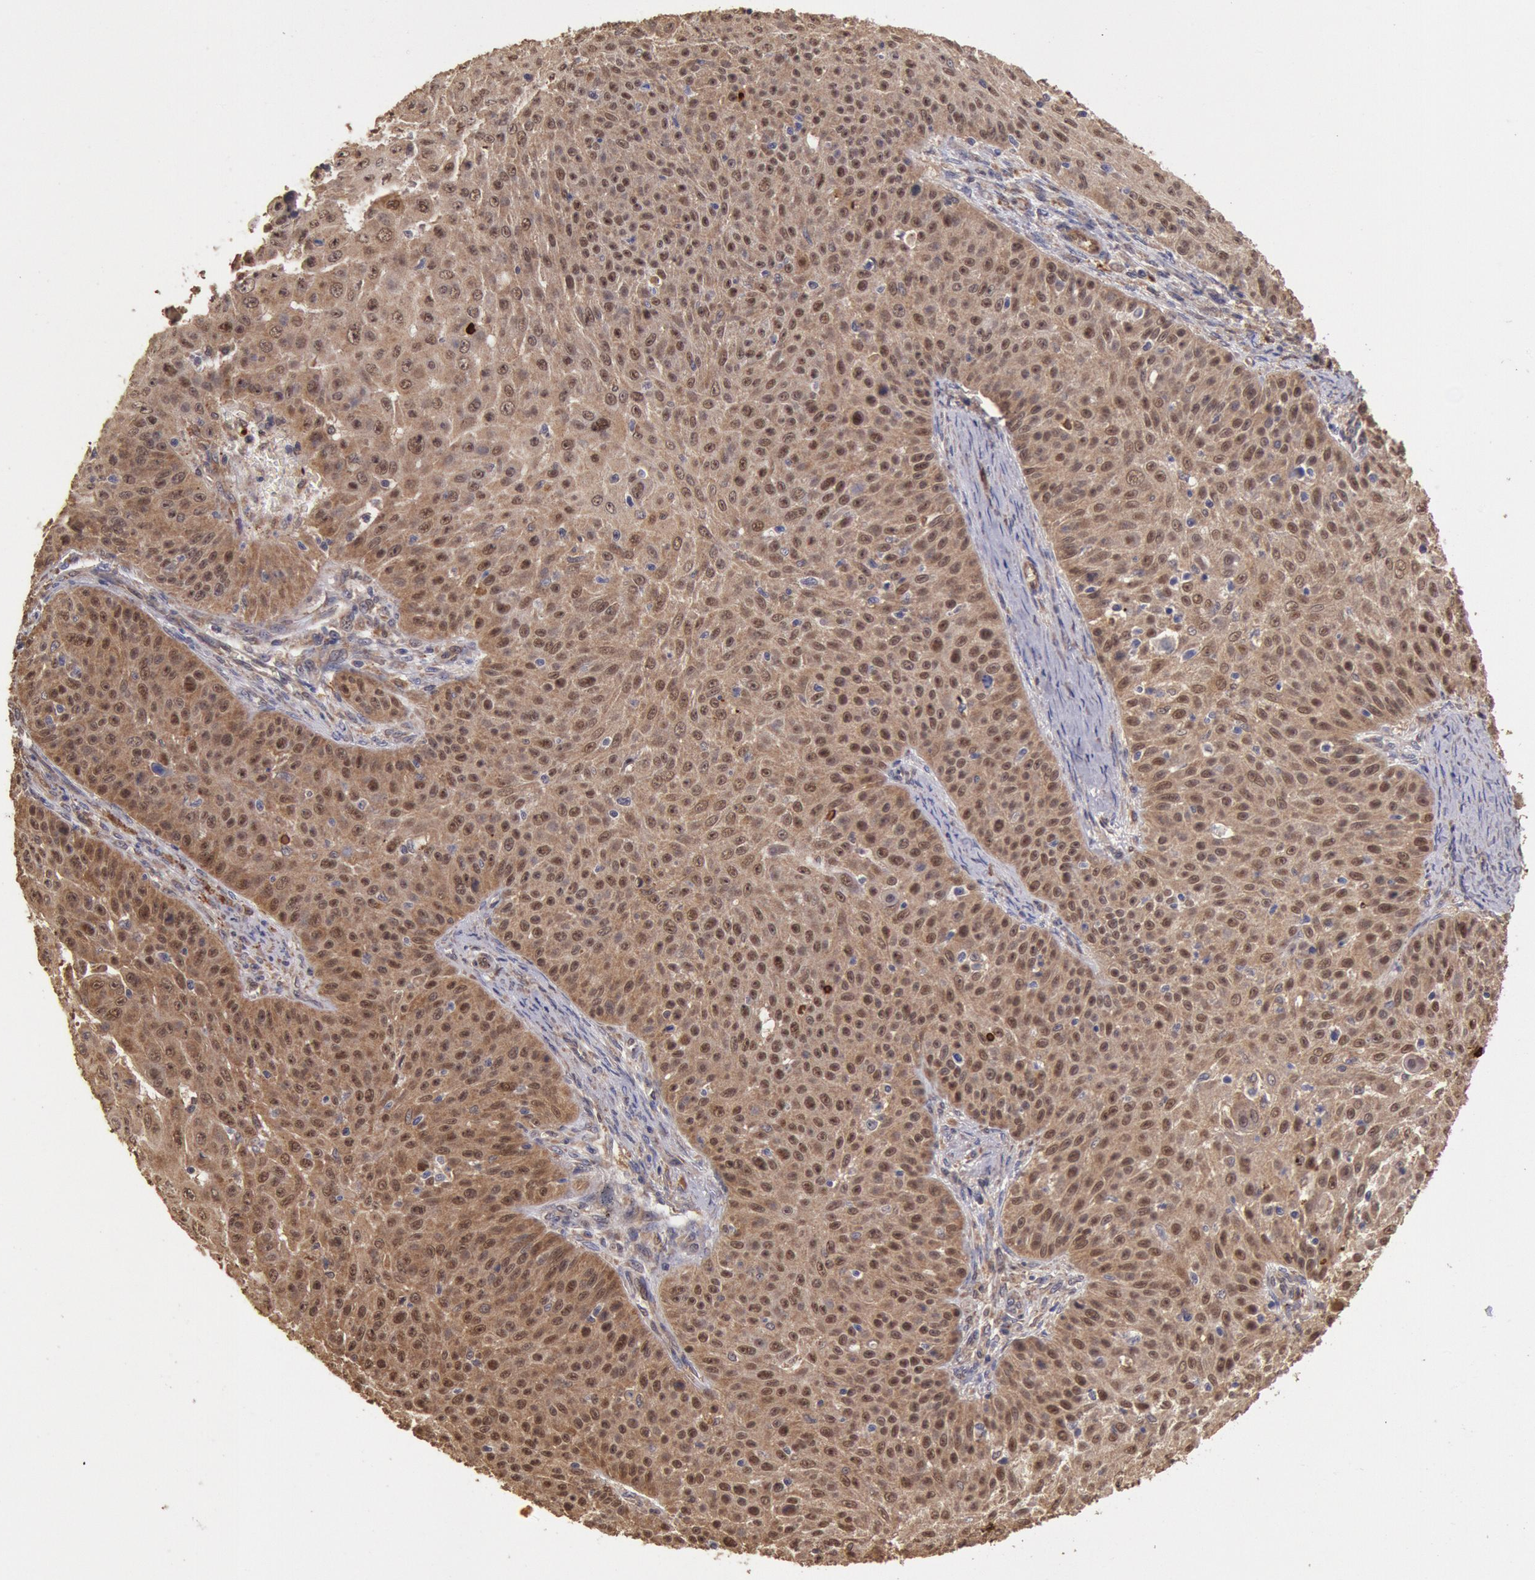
{"staining": {"intensity": "strong", "quantity": ">75%", "location": "cytoplasmic/membranous,nuclear"}, "tissue": "skin cancer", "cell_type": "Tumor cells", "image_type": "cancer", "snomed": [{"axis": "morphology", "description": "Squamous cell carcinoma, NOS"}, {"axis": "topography", "description": "Skin"}], "caption": "Approximately >75% of tumor cells in human skin cancer (squamous cell carcinoma) show strong cytoplasmic/membranous and nuclear protein staining as visualized by brown immunohistochemical staining.", "gene": "COMT", "patient": {"sex": "male", "age": 82}}